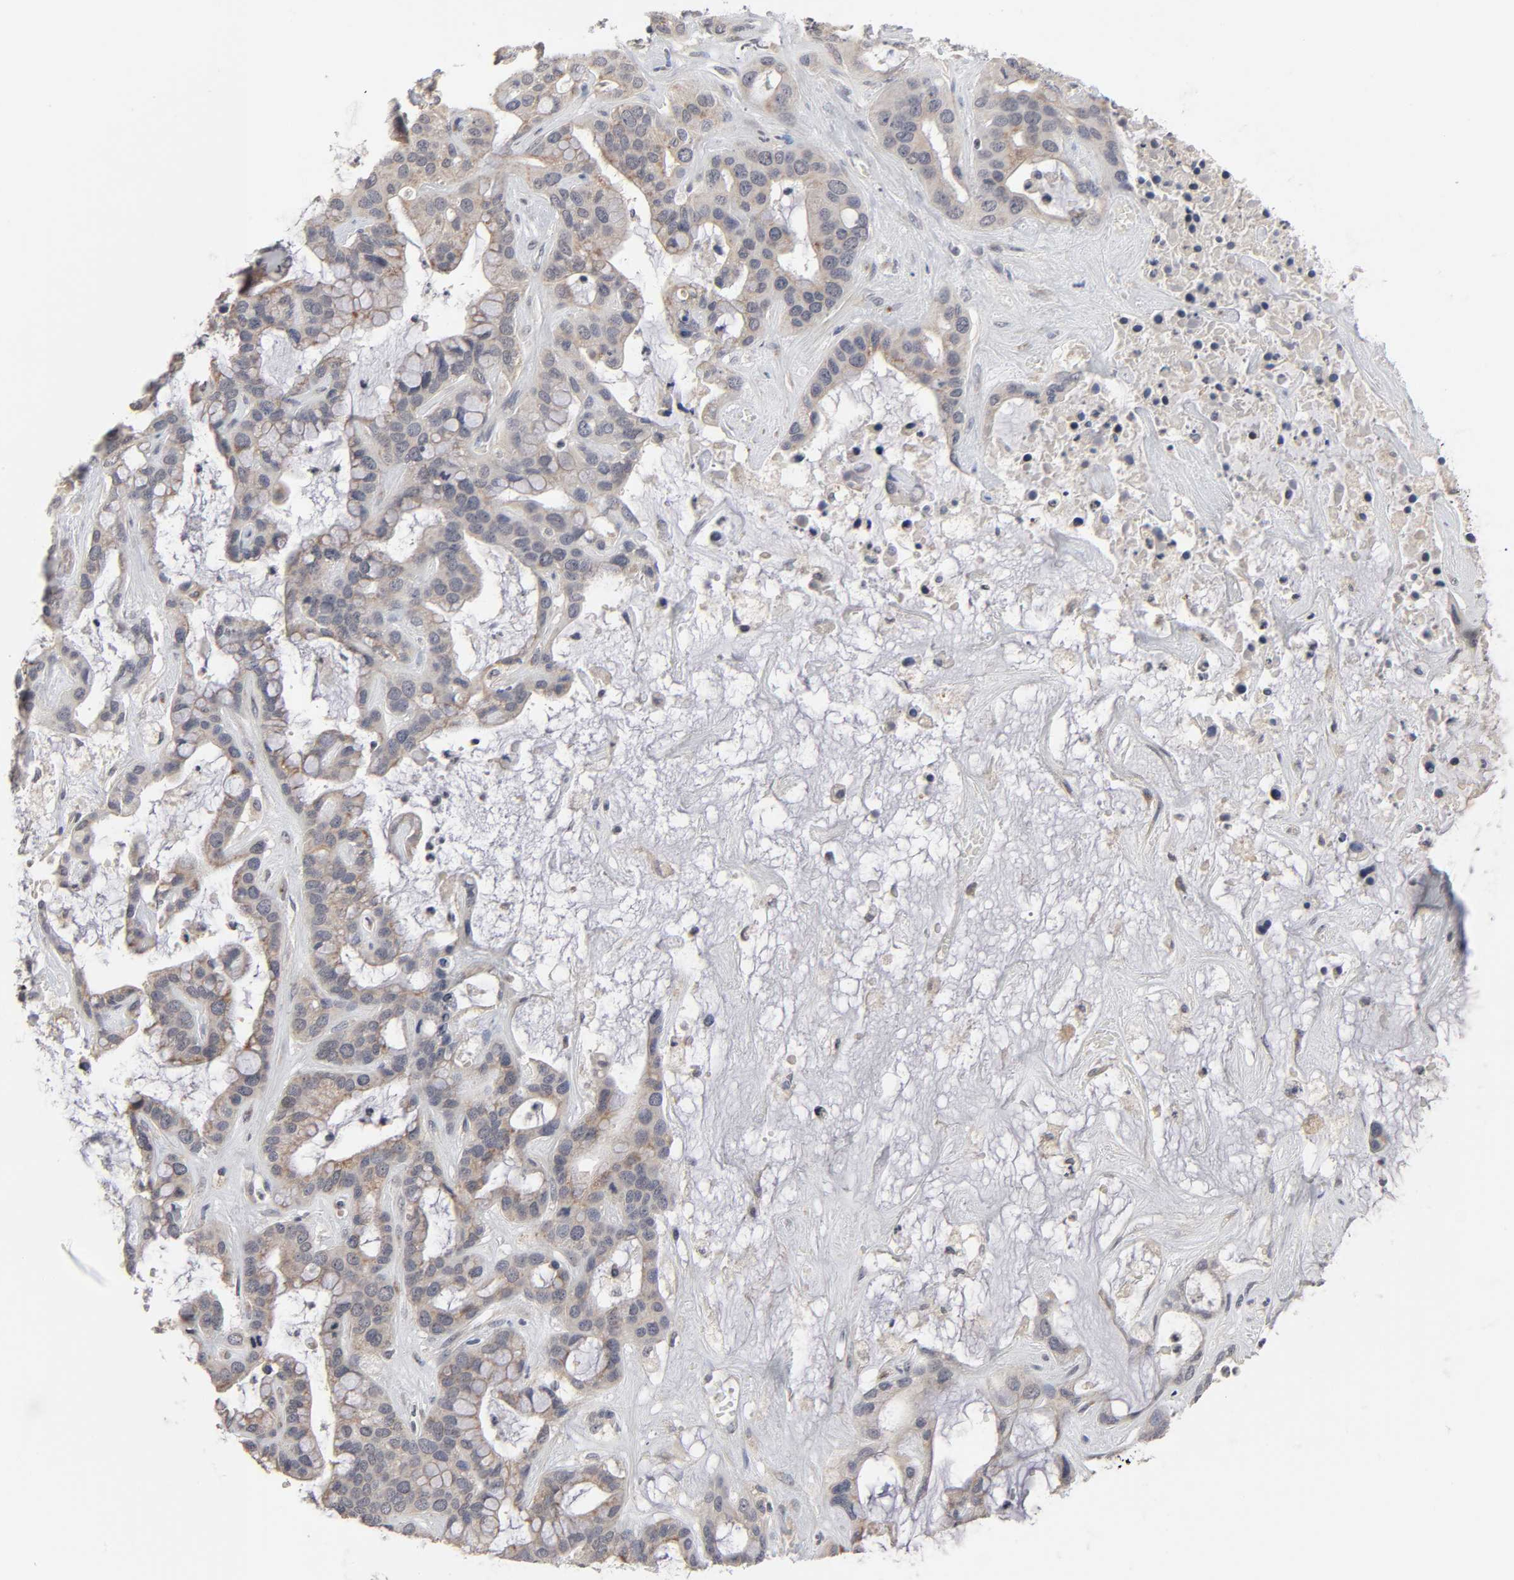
{"staining": {"intensity": "moderate", "quantity": ">75%", "location": "cytoplasmic/membranous"}, "tissue": "liver cancer", "cell_type": "Tumor cells", "image_type": "cancer", "snomed": [{"axis": "morphology", "description": "Cholangiocarcinoma"}, {"axis": "topography", "description": "Liver"}], "caption": "Protein staining exhibits moderate cytoplasmic/membranous expression in approximately >75% of tumor cells in liver cancer (cholangiocarcinoma).", "gene": "AUH", "patient": {"sex": "female", "age": 65}}